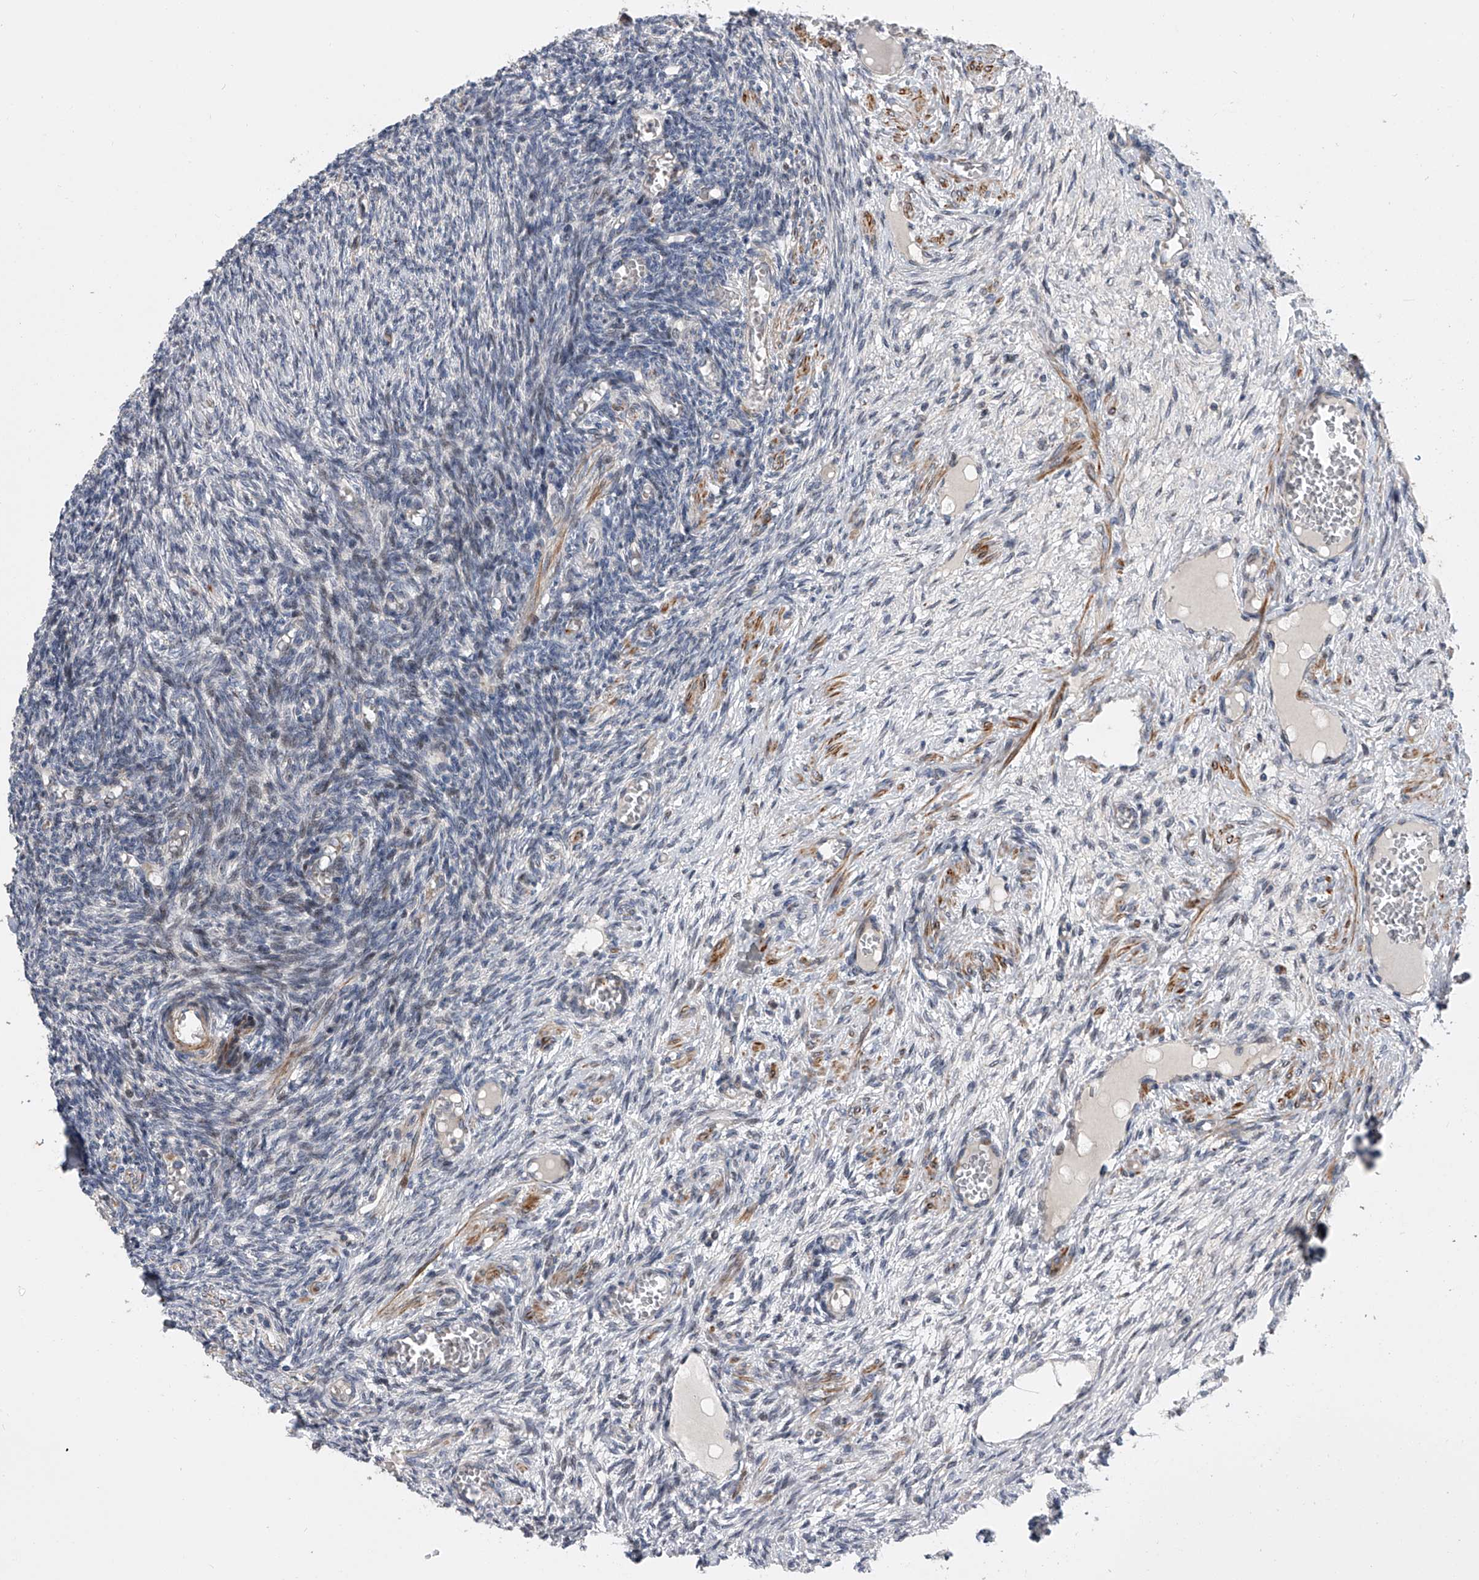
{"staining": {"intensity": "negative", "quantity": "none", "location": "none"}, "tissue": "ovary", "cell_type": "Ovarian stroma cells", "image_type": "normal", "snomed": [{"axis": "morphology", "description": "Normal tissue, NOS"}, {"axis": "topography", "description": "Ovary"}], "caption": "Ovary was stained to show a protein in brown. There is no significant positivity in ovarian stroma cells.", "gene": "DLGAP2", "patient": {"sex": "female", "age": 27}}